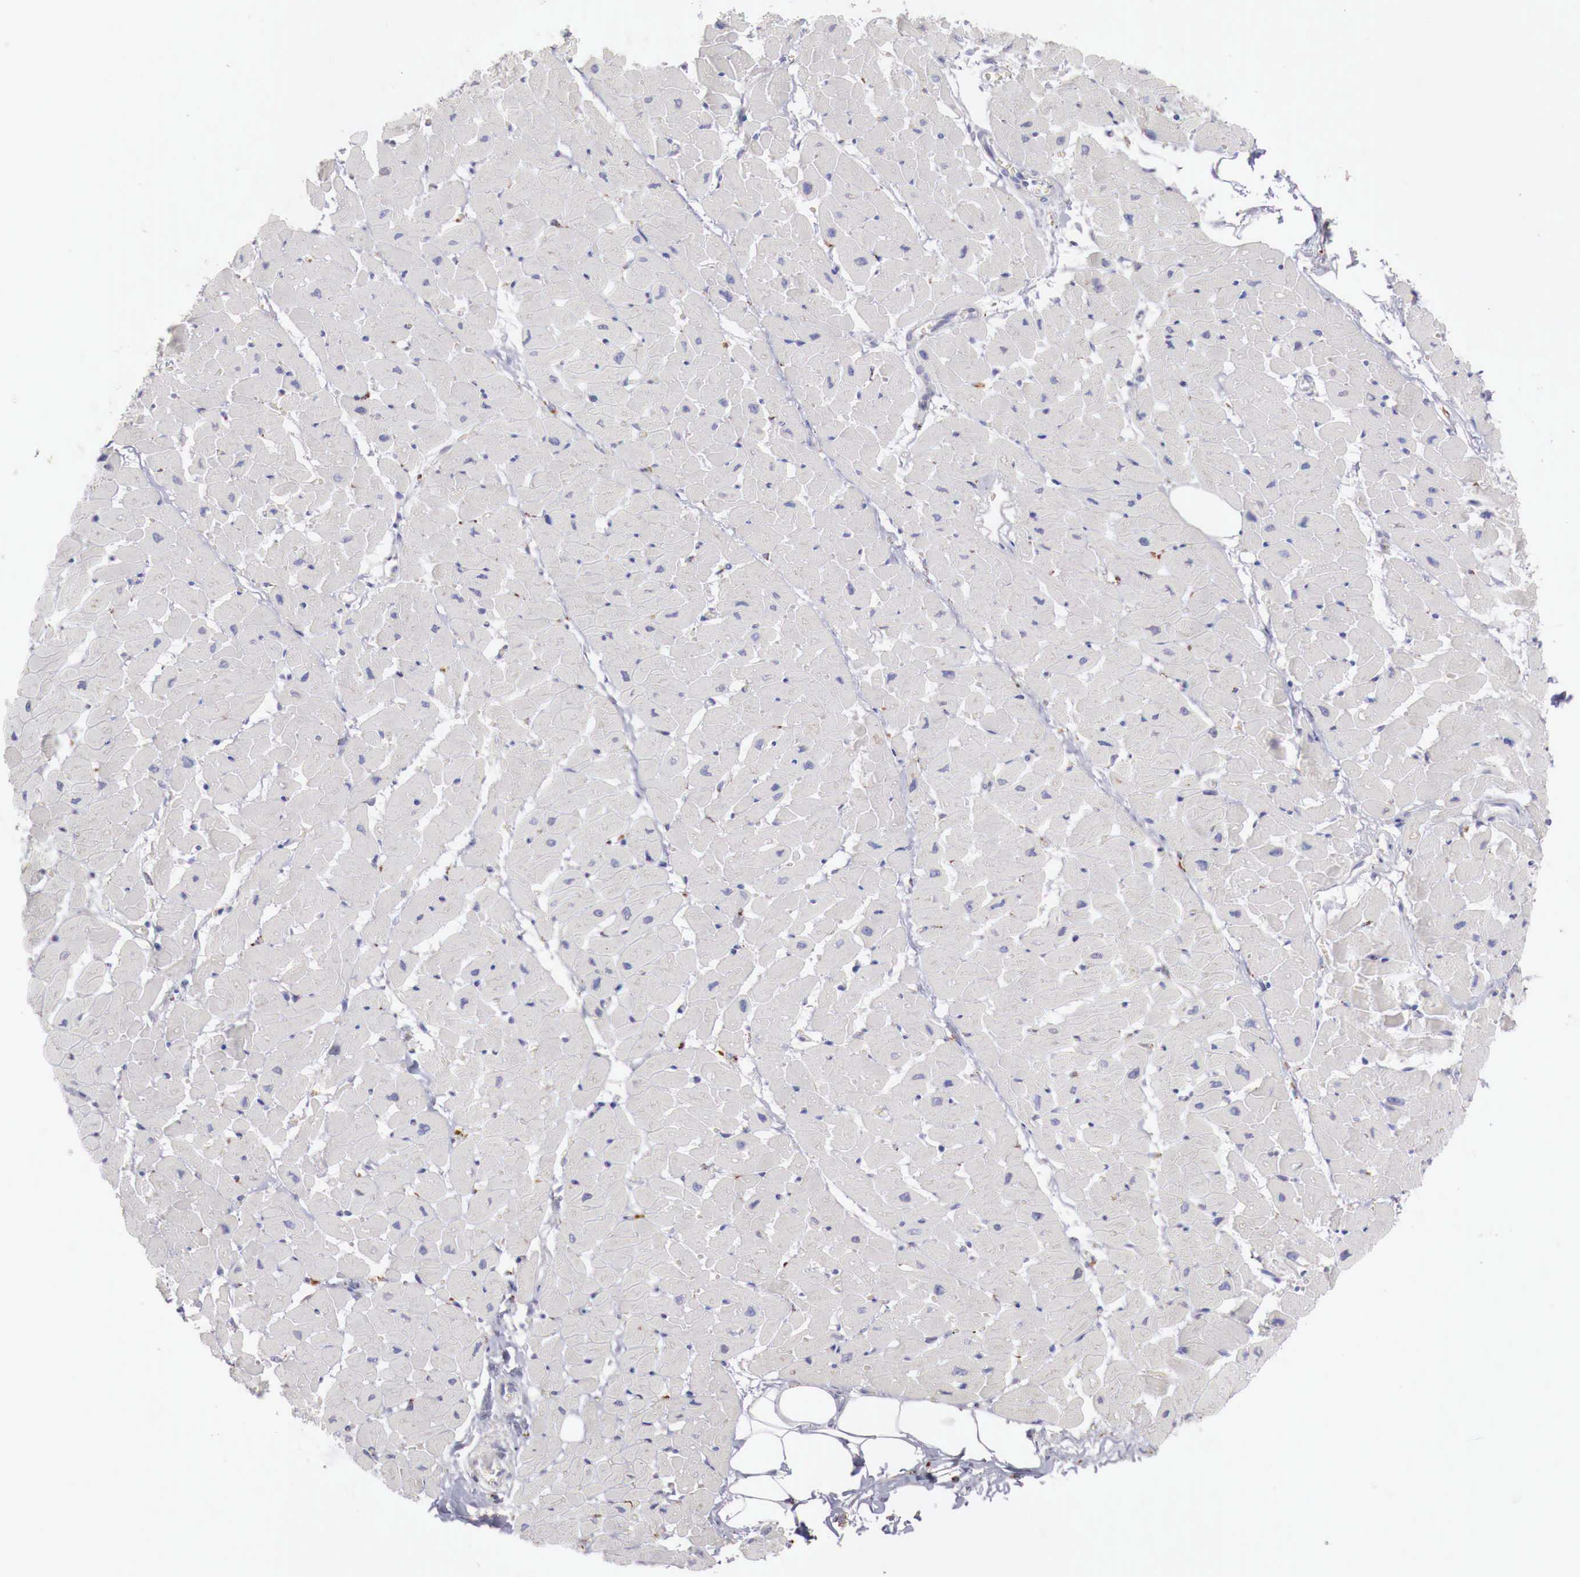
{"staining": {"intensity": "negative", "quantity": "none", "location": "none"}, "tissue": "heart muscle", "cell_type": "Cardiomyocytes", "image_type": "normal", "snomed": [{"axis": "morphology", "description": "Normal tissue, NOS"}, {"axis": "topography", "description": "Heart"}], "caption": "Immunohistochemical staining of benign human heart muscle displays no significant staining in cardiomyocytes. (Immunohistochemistry, brightfield microscopy, high magnification).", "gene": "GLA", "patient": {"sex": "female", "age": 19}}